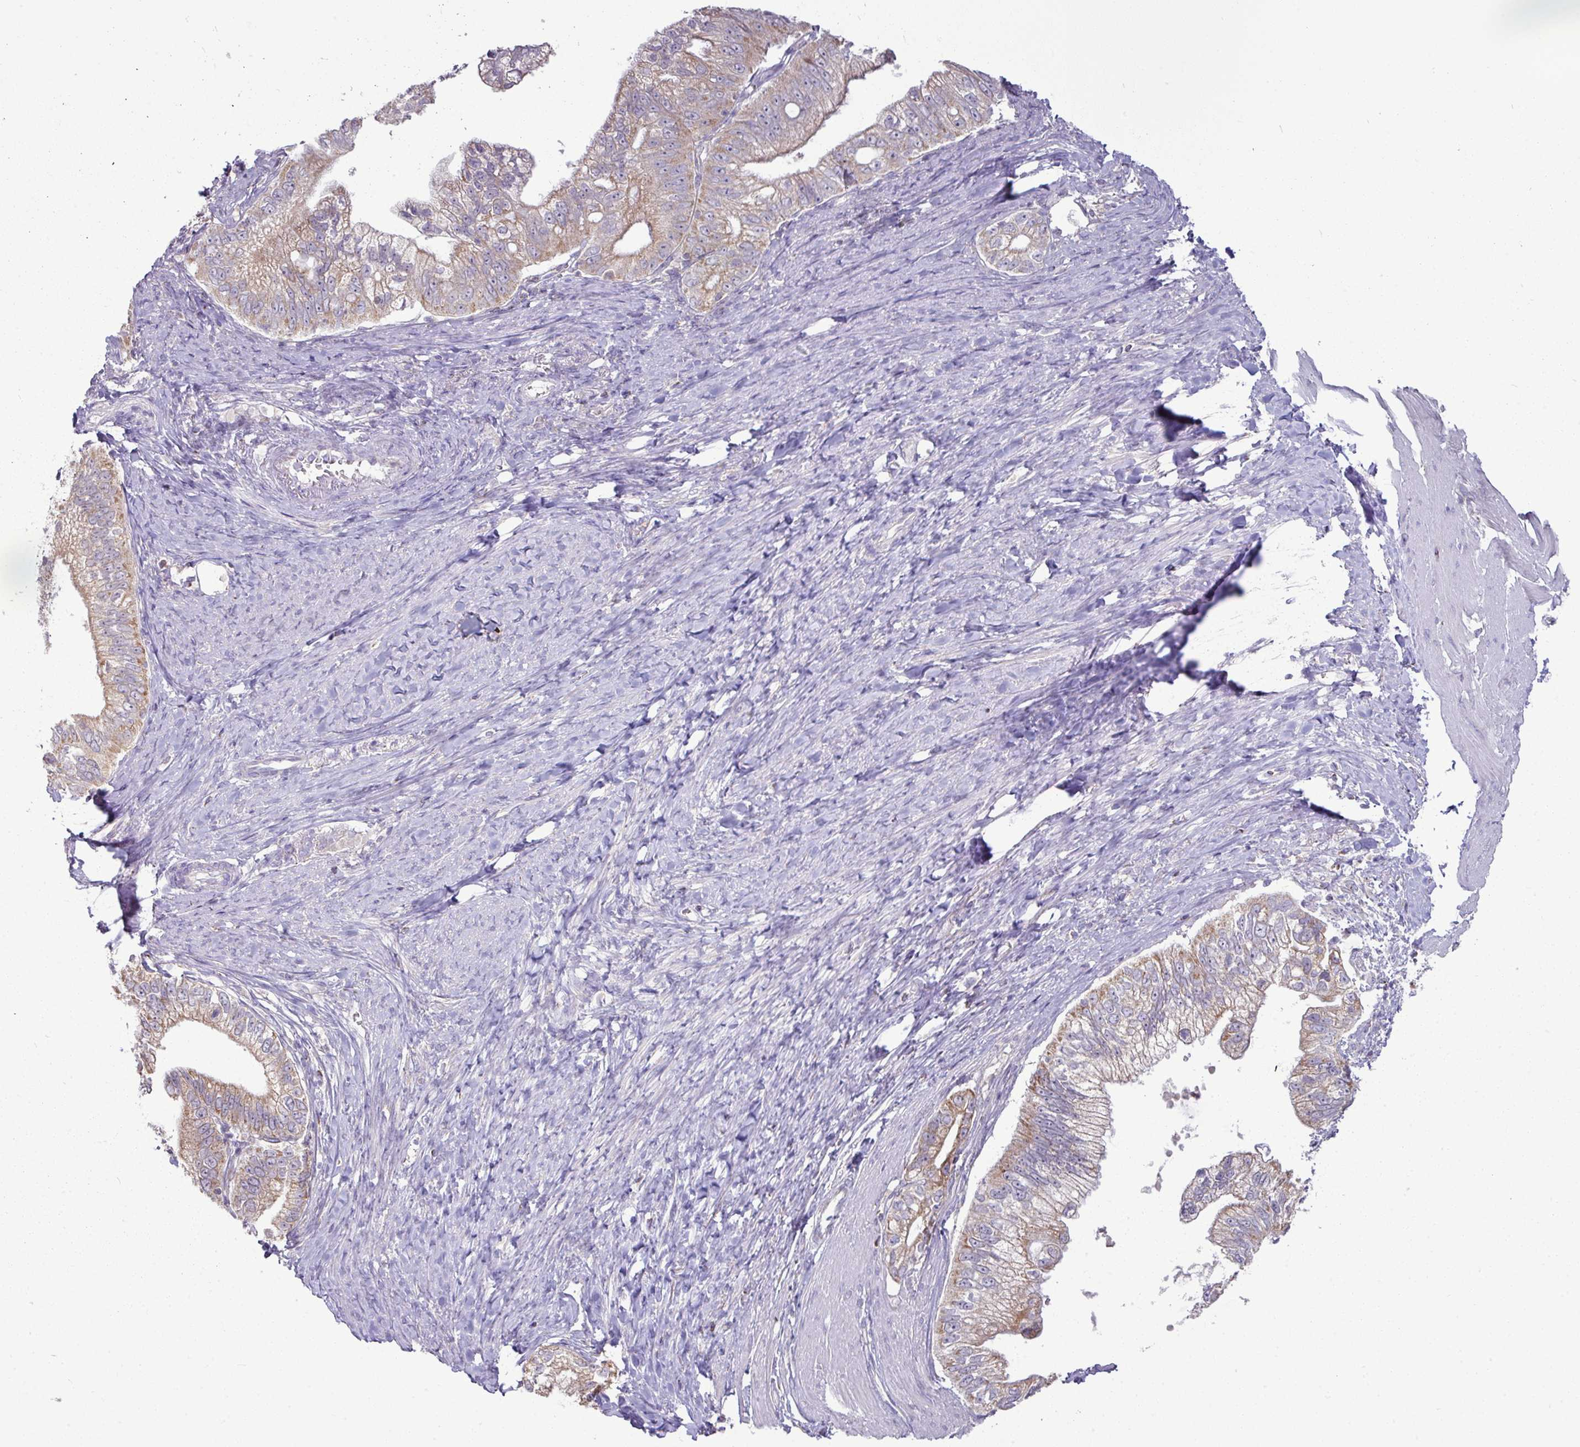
{"staining": {"intensity": "weak", "quantity": "25%-75%", "location": "cytoplasmic/membranous"}, "tissue": "pancreatic cancer", "cell_type": "Tumor cells", "image_type": "cancer", "snomed": [{"axis": "morphology", "description": "Adenocarcinoma, NOS"}, {"axis": "topography", "description": "Pancreas"}], "caption": "Protein staining of pancreatic adenocarcinoma tissue shows weak cytoplasmic/membranous staining in about 25%-75% of tumor cells.", "gene": "TRAPPC1", "patient": {"sex": "male", "age": 70}}